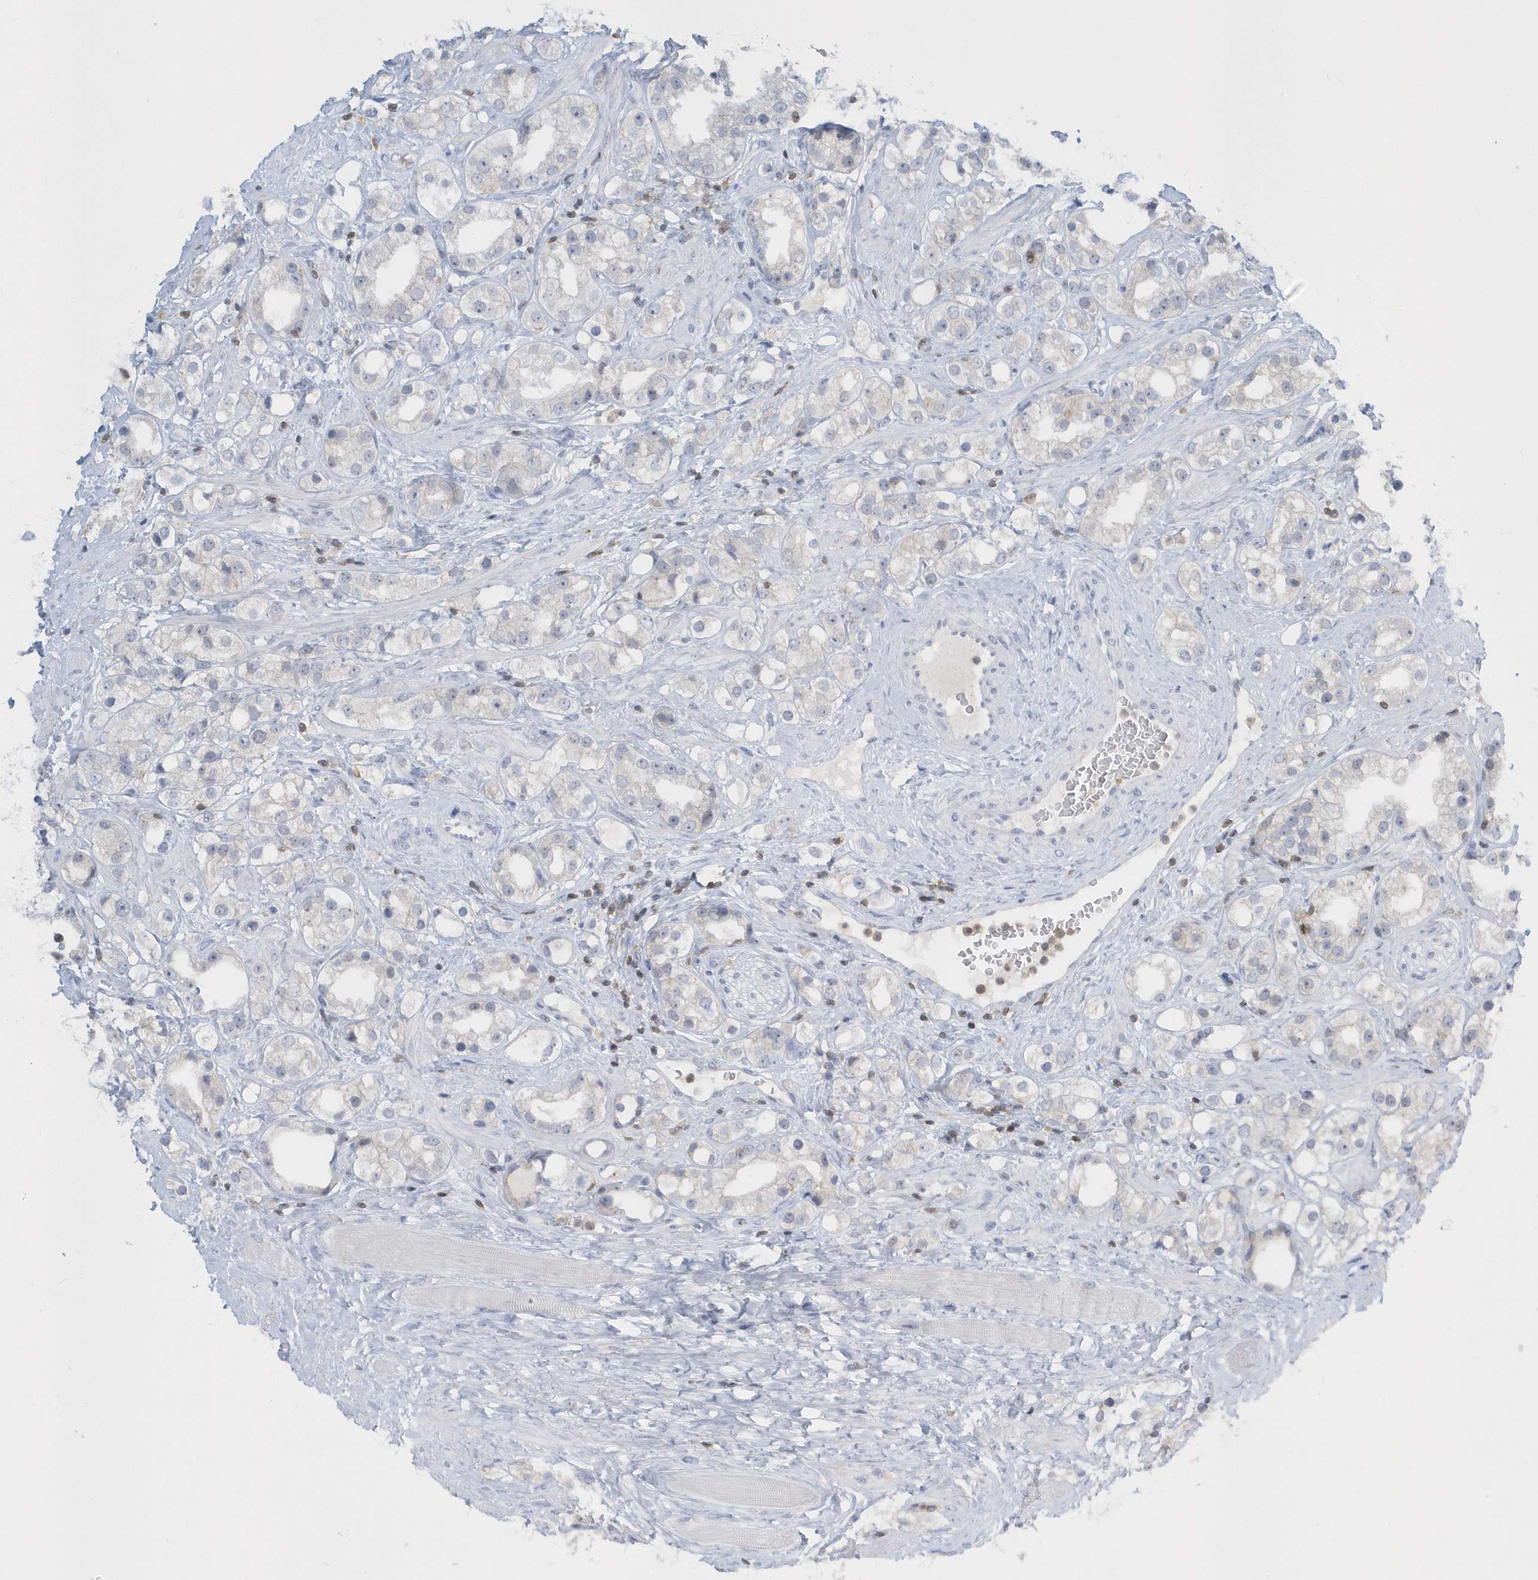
{"staining": {"intensity": "negative", "quantity": "none", "location": "none"}, "tissue": "prostate cancer", "cell_type": "Tumor cells", "image_type": "cancer", "snomed": [{"axis": "morphology", "description": "Adenocarcinoma, NOS"}, {"axis": "topography", "description": "Prostate"}], "caption": "Immunohistochemistry (IHC) image of prostate adenocarcinoma stained for a protein (brown), which demonstrates no positivity in tumor cells.", "gene": "PSD4", "patient": {"sex": "male", "age": 79}}